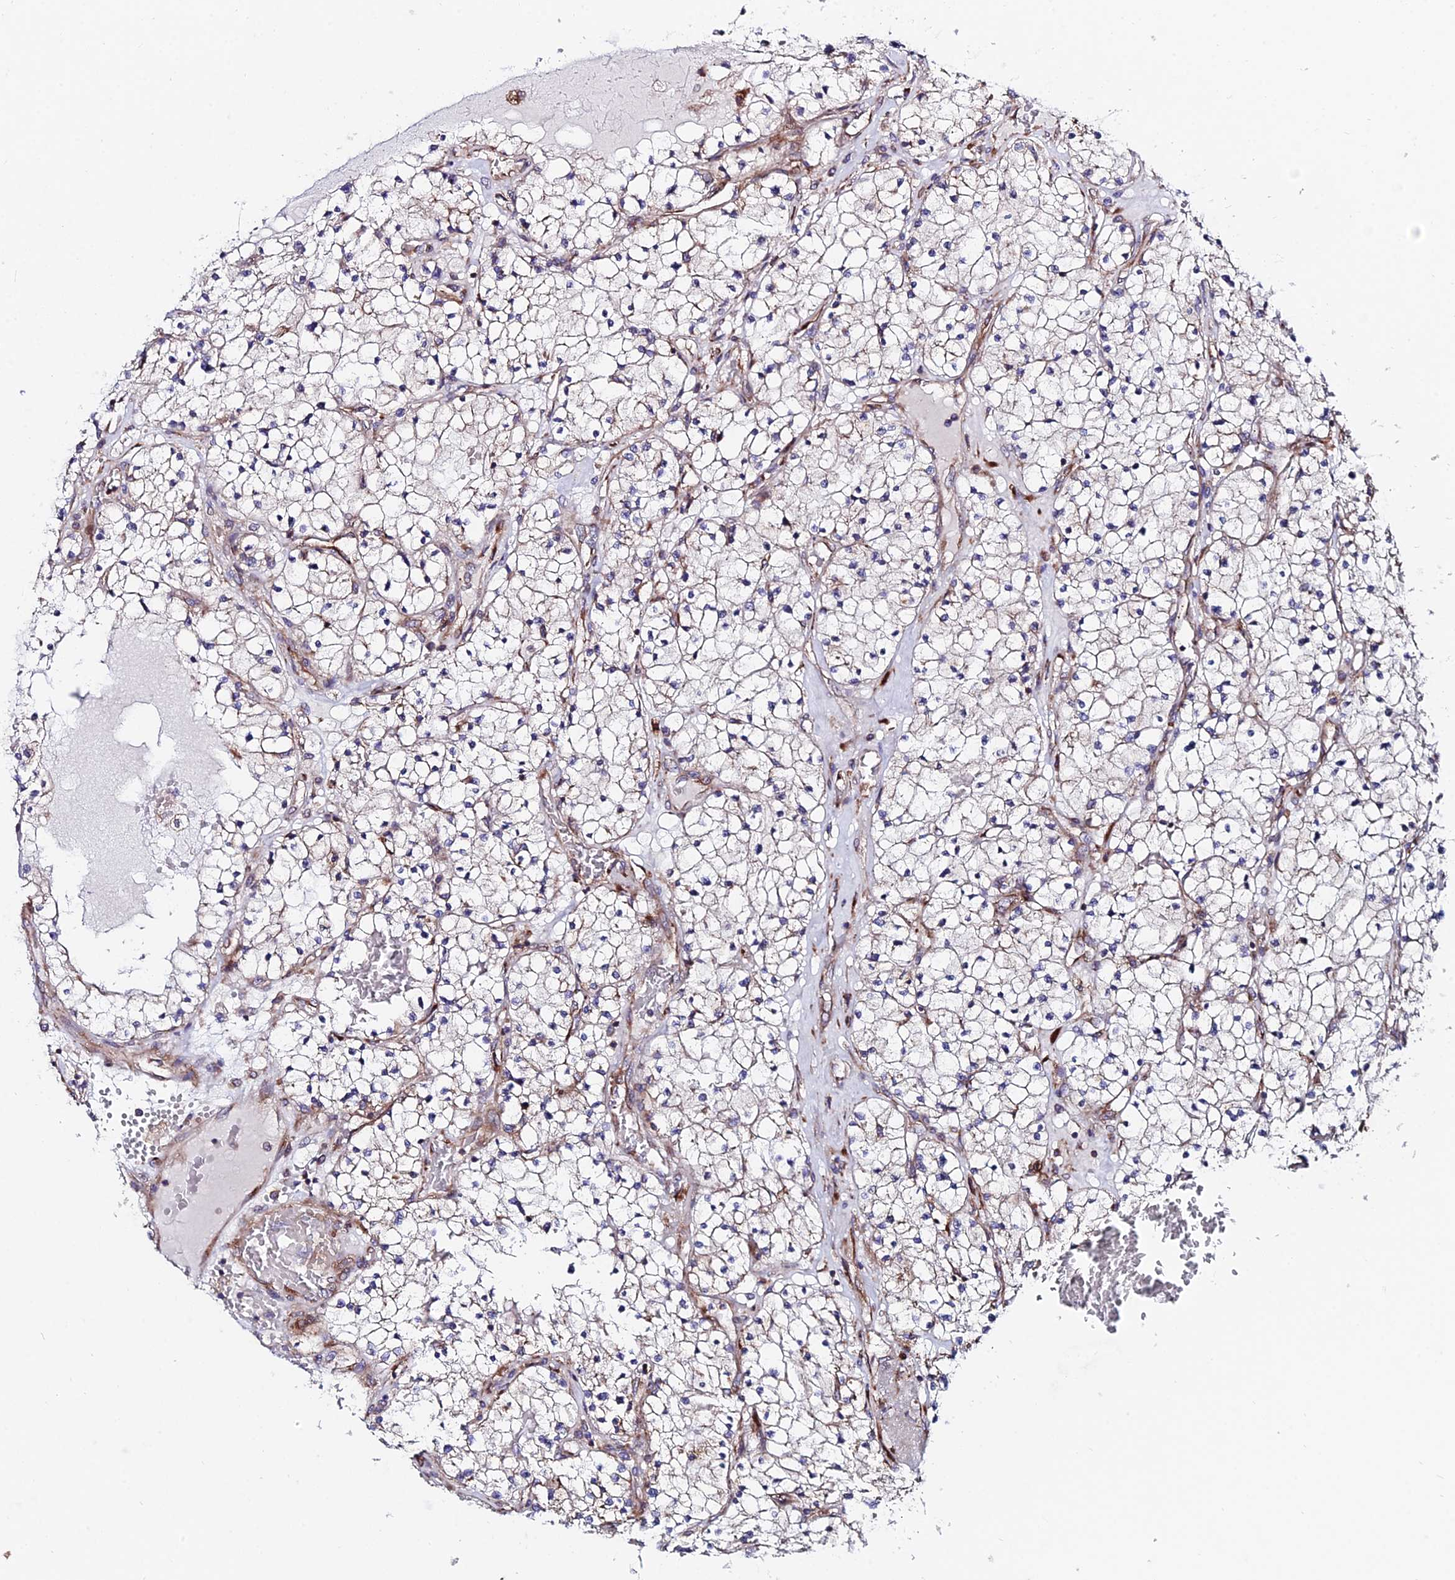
{"staining": {"intensity": "weak", "quantity": "<25%", "location": "cytoplasmic/membranous"}, "tissue": "renal cancer", "cell_type": "Tumor cells", "image_type": "cancer", "snomed": [{"axis": "morphology", "description": "Normal tissue, NOS"}, {"axis": "morphology", "description": "Adenocarcinoma, NOS"}, {"axis": "topography", "description": "Kidney"}], "caption": "An immunohistochemistry histopathology image of renal cancer (adenocarcinoma) is shown. There is no staining in tumor cells of renal cancer (adenocarcinoma).", "gene": "EIF3K", "patient": {"sex": "male", "age": 68}}